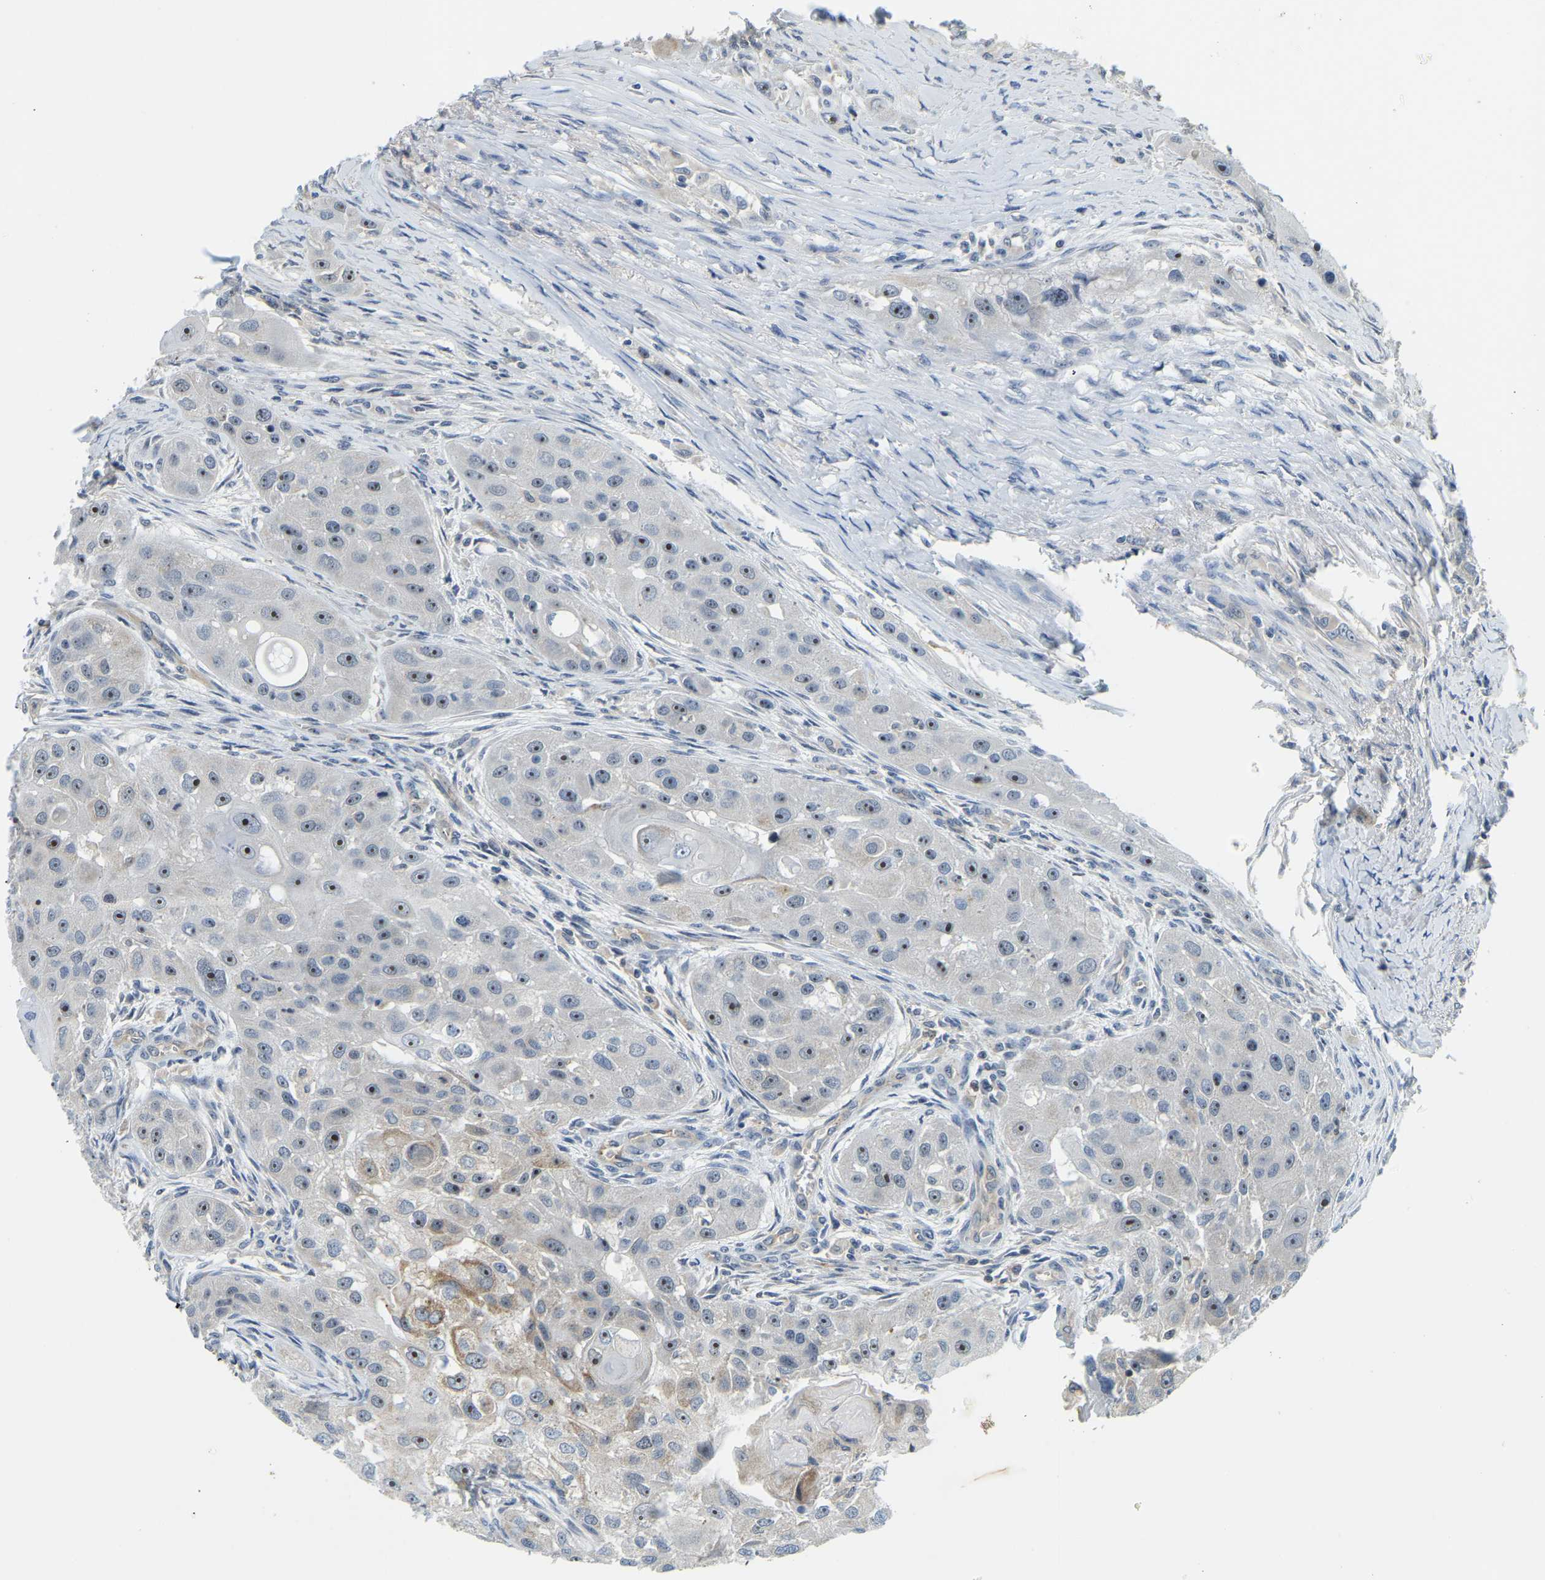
{"staining": {"intensity": "moderate", "quantity": ">75%", "location": "cytoplasmic/membranous,nuclear"}, "tissue": "head and neck cancer", "cell_type": "Tumor cells", "image_type": "cancer", "snomed": [{"axis": "morphology", "description": "Normal tissue, NOS"}, {"axis": "morphology", "description": "Squamous cell carcinoma, NOS"}, {"axis": "topography", "description": "Skeletal muscle"}, {"axis": "topography", "description": "Head-Neck"}], "caption": "Head and neck squamous cell carcinoma tissue demonstrates moderate cytoplasmic/membranous and nuclear positivity in about >75% of tumor cells, visualized by immunohistochemistry. The protein of interest is stained brown, and the nuclei are stained in blue (DAB IHC with brightfield microscopy, high magnification).", "gene": "RRP1", "patient": {"sex": "male", "age": 51}}